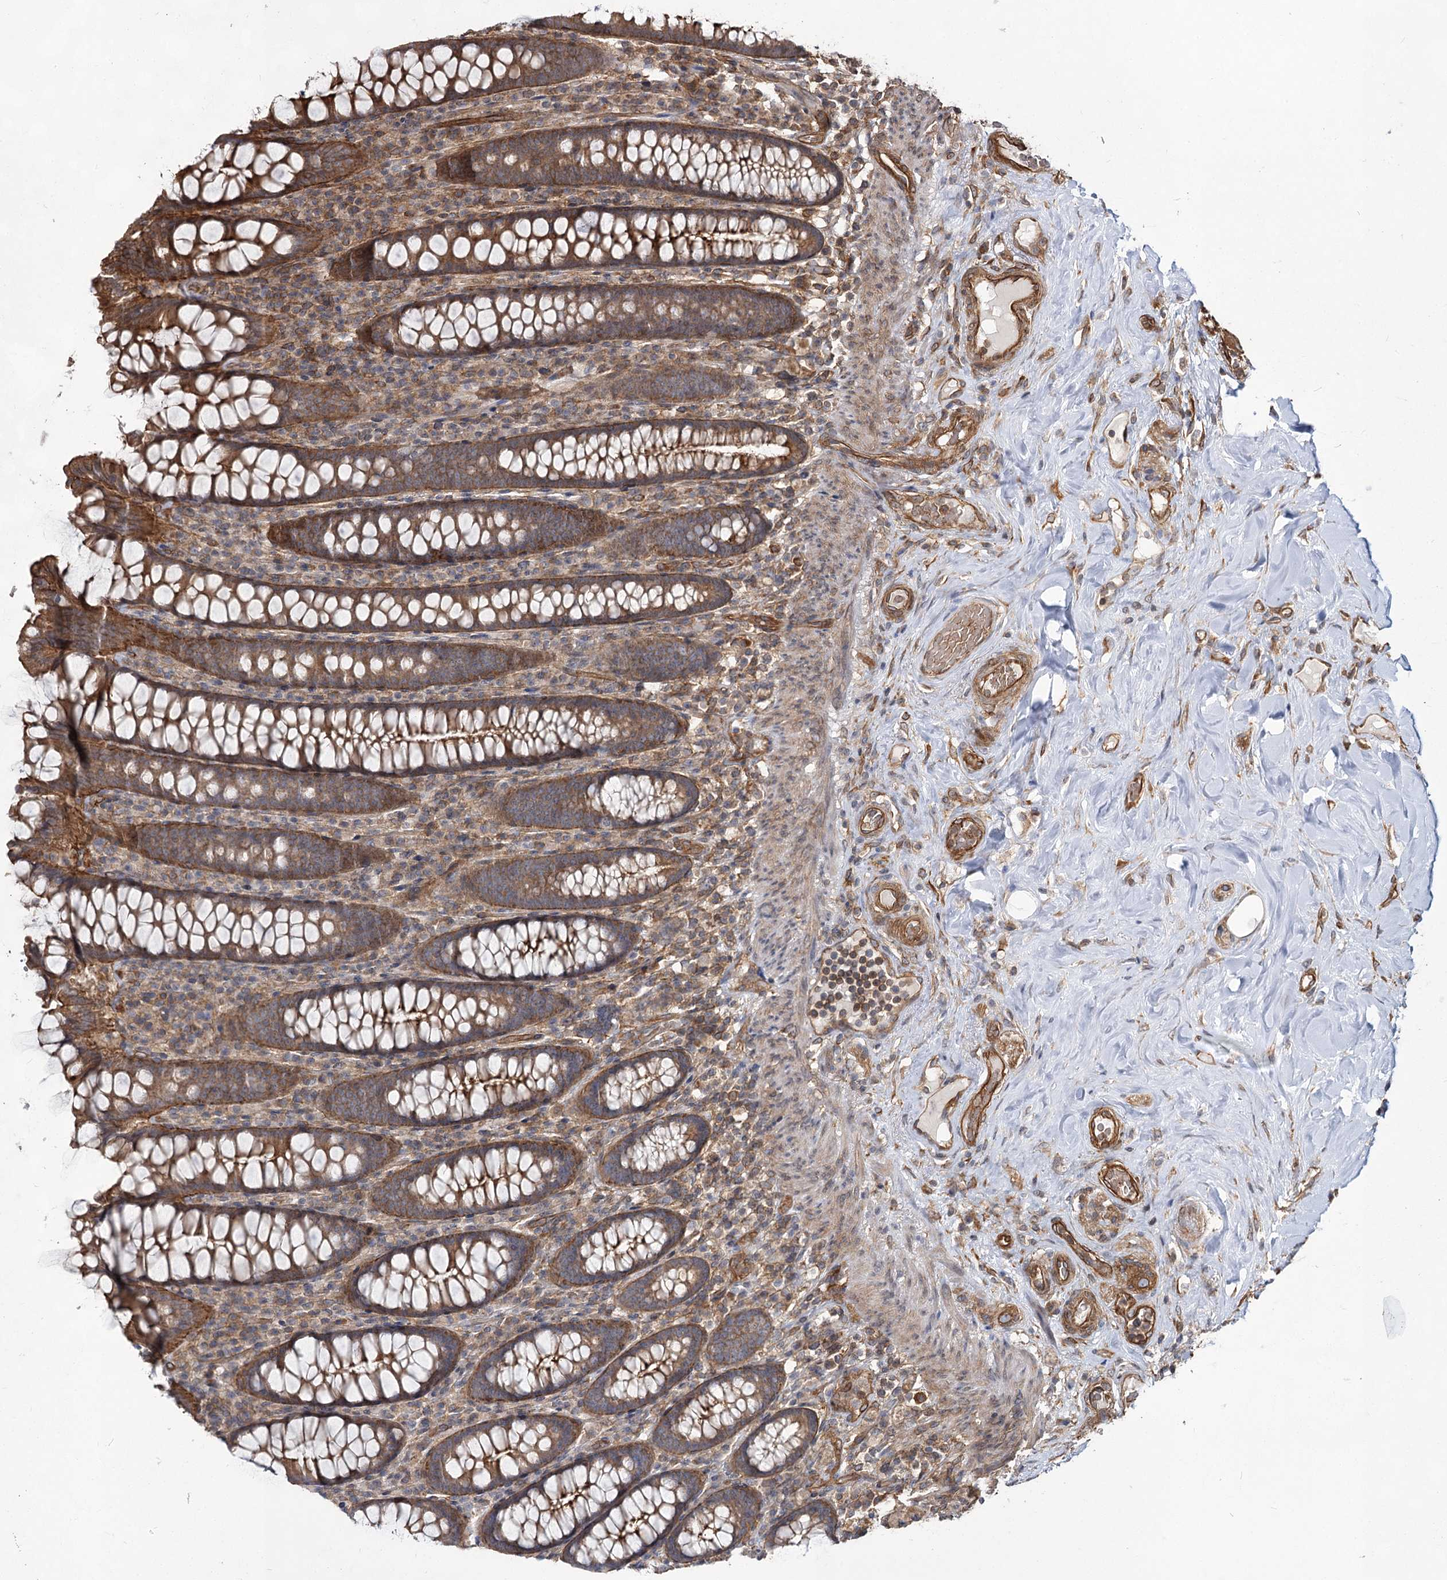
{"staining": {"intensity": "strong", "quantity": ">75%", "location": "cytoplasmic/membranous"}, "tissue": "colon", "cell_type": "Endothelial cells", "image_type": "normal", "snomed": [{"axis": "morphology", "description": "Normal tissue, NOS"}, {"axis": "topography", "description": "Colon"}], "caption": "Immunohistochemistry of normal human colon displays high levels of strong cytoplasmic/membranous staining in about >75% of endothelial cells.", "gene": "IQSEC1", "patient": {"sex": "female", "age": 79}}